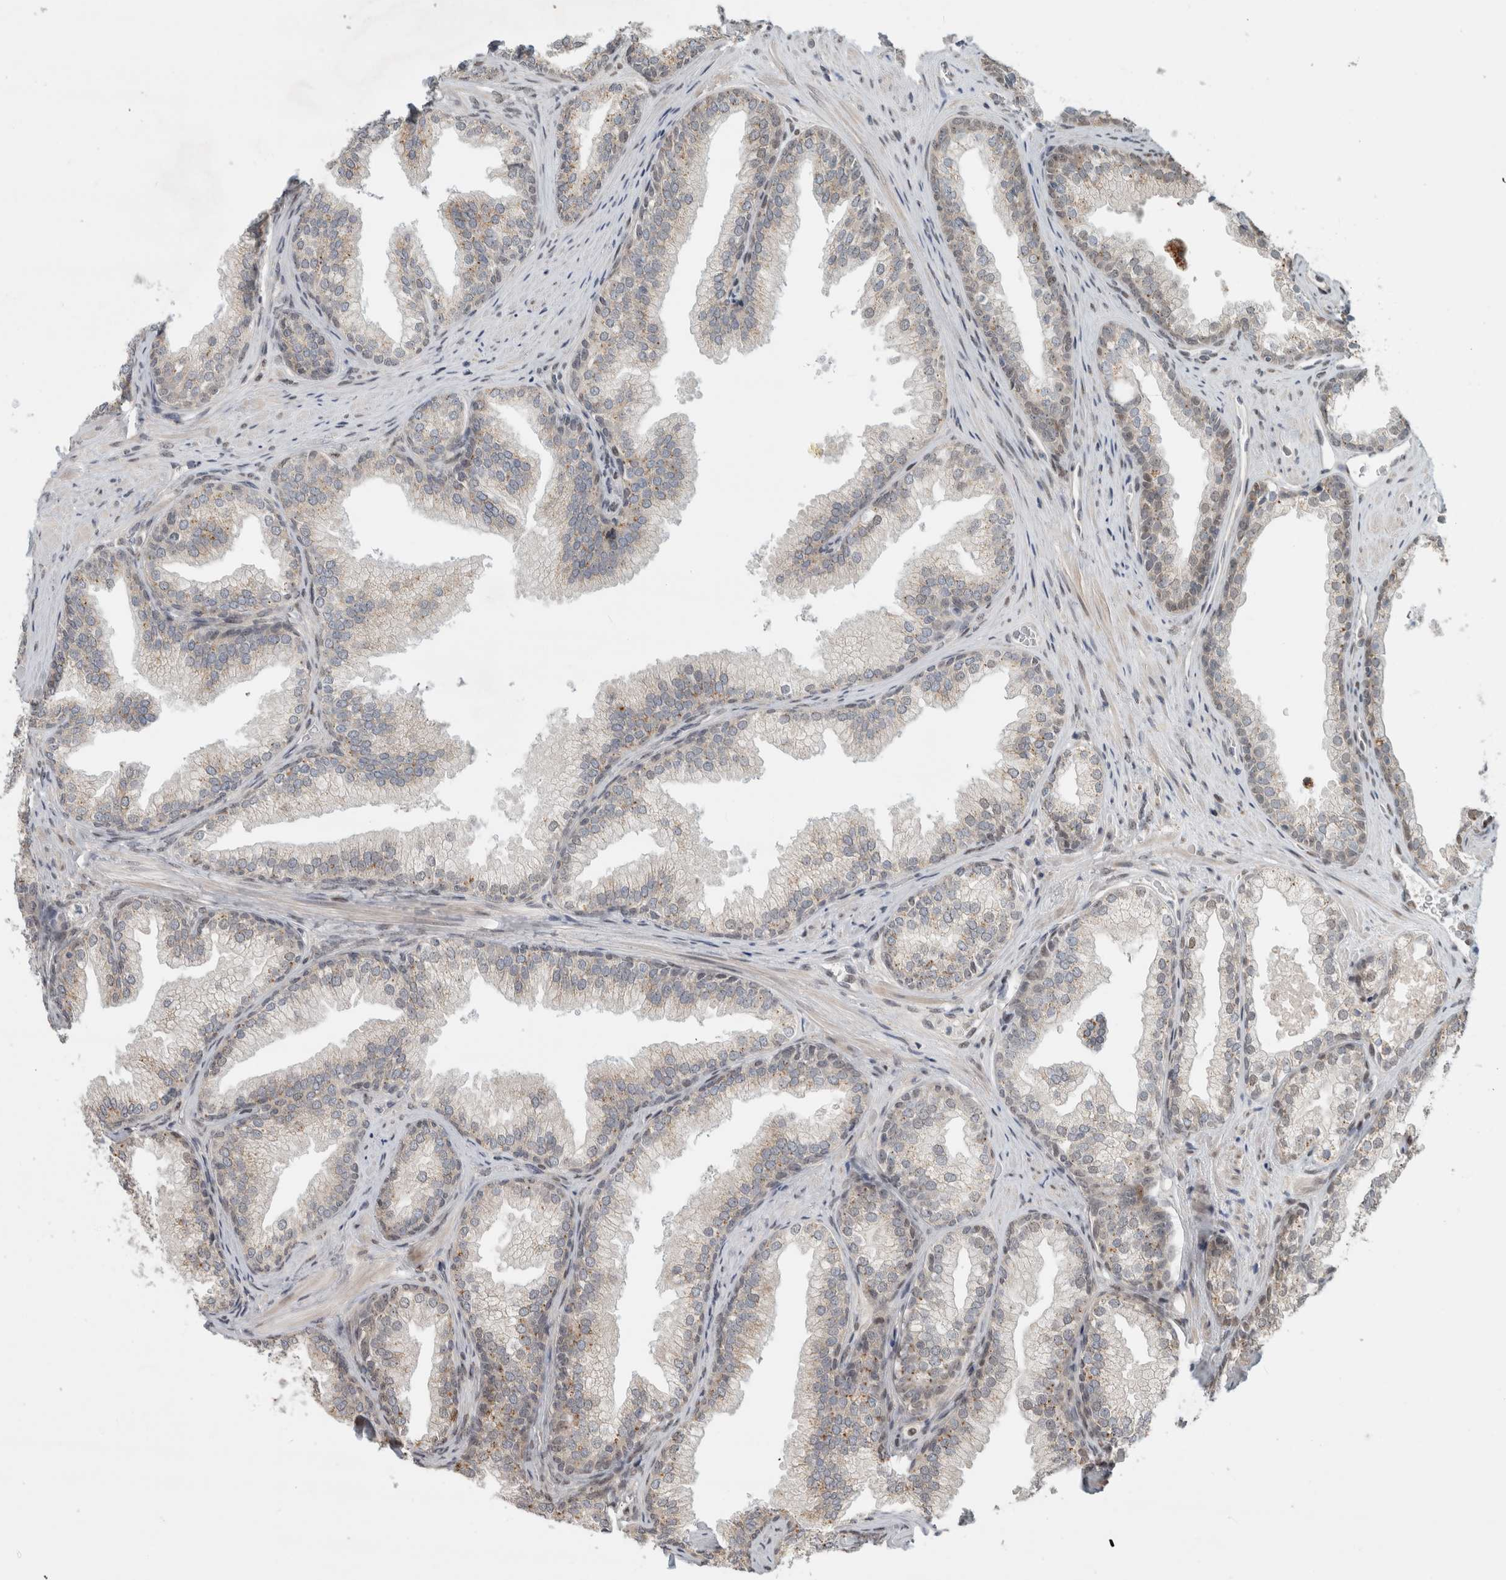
{"staining": {"intensity": "moderate", "quantity": "<25%", "location": "cytoplasmic/membranous,nuclear"}, "tissue": "prostate", "cell_type": "Glandular cells", "image_type": "normal", "snomed": [{"axis": "morphology", "description": "Normal tissue, NOS"}, {"axis": "topography", "description": "Prostate"}], "caption": "Normal prostate displays moderate cytoplasmic/membranous,nuclear staining in approximately <25% of glandular cells.", "gene": "NAB2", "patient": {"sex": "male", "age": 76}}